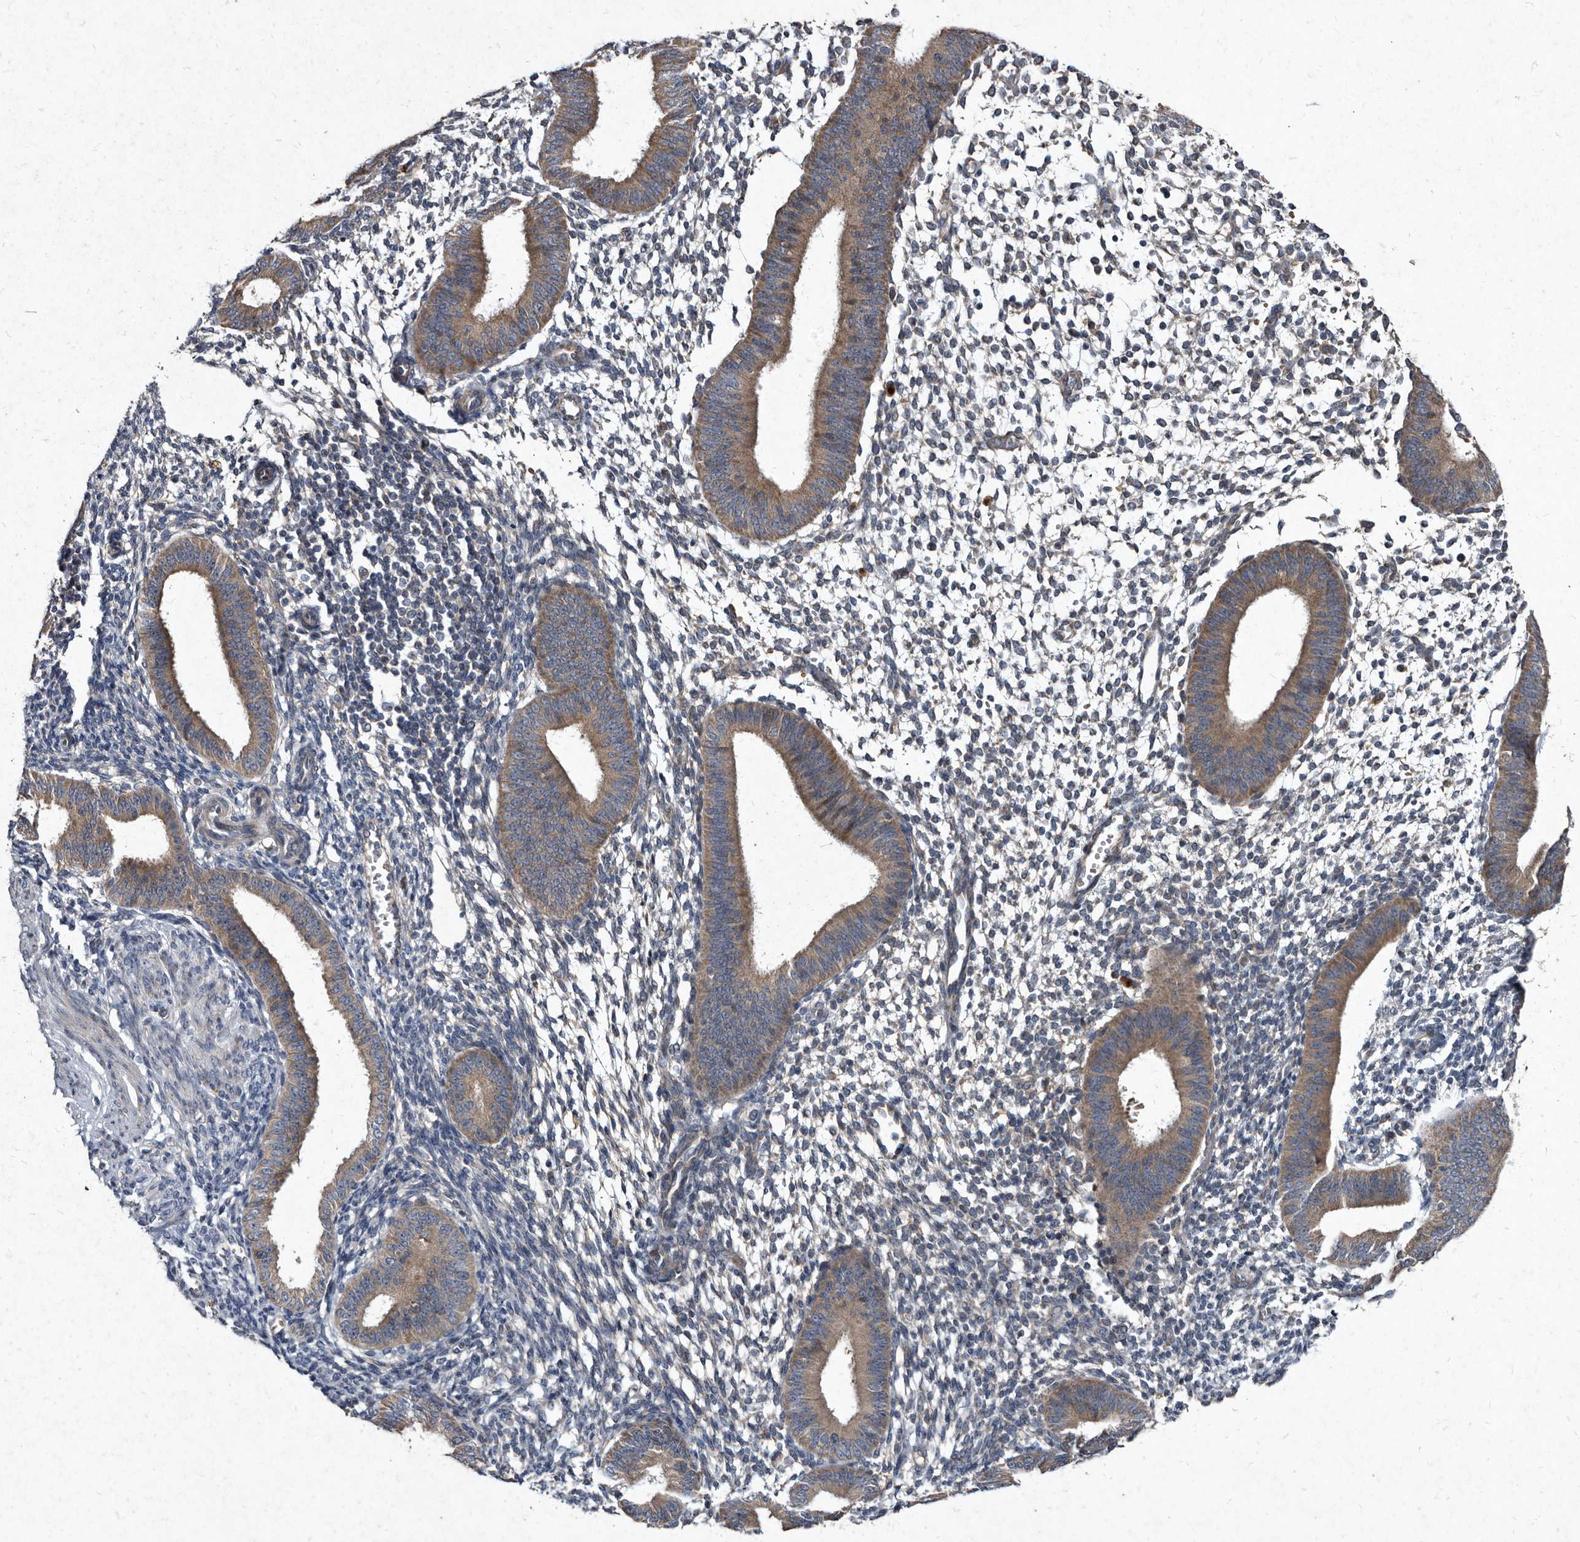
{"staining": {"intensity": "moderate", "quantity": "<25%", "location": "cytoplasmic/membranous"}, "tissue": "endometrium", "cell_type": "Cells in endometrial stroma", "image_type": "normal", "snomed": [{"axis": "morphology", "description": "Normal tissue, NOS"}, {"axis": "topography", "description": "Uterus"}, {"axis": "topography", "description": "Endometrium"}], "caption": "Immunohistochemistry image of benign endometrium: endometrium stained using immunohistochemistry shows low levels of moderate protein expression localized specifically in the cytoplasmic/membranous of cells in endometrial stroma, appearing as a cytoplasmic/membranous brown color.", "gene": "YPEL1", "patient": {"sex": "female", "age": 48}}